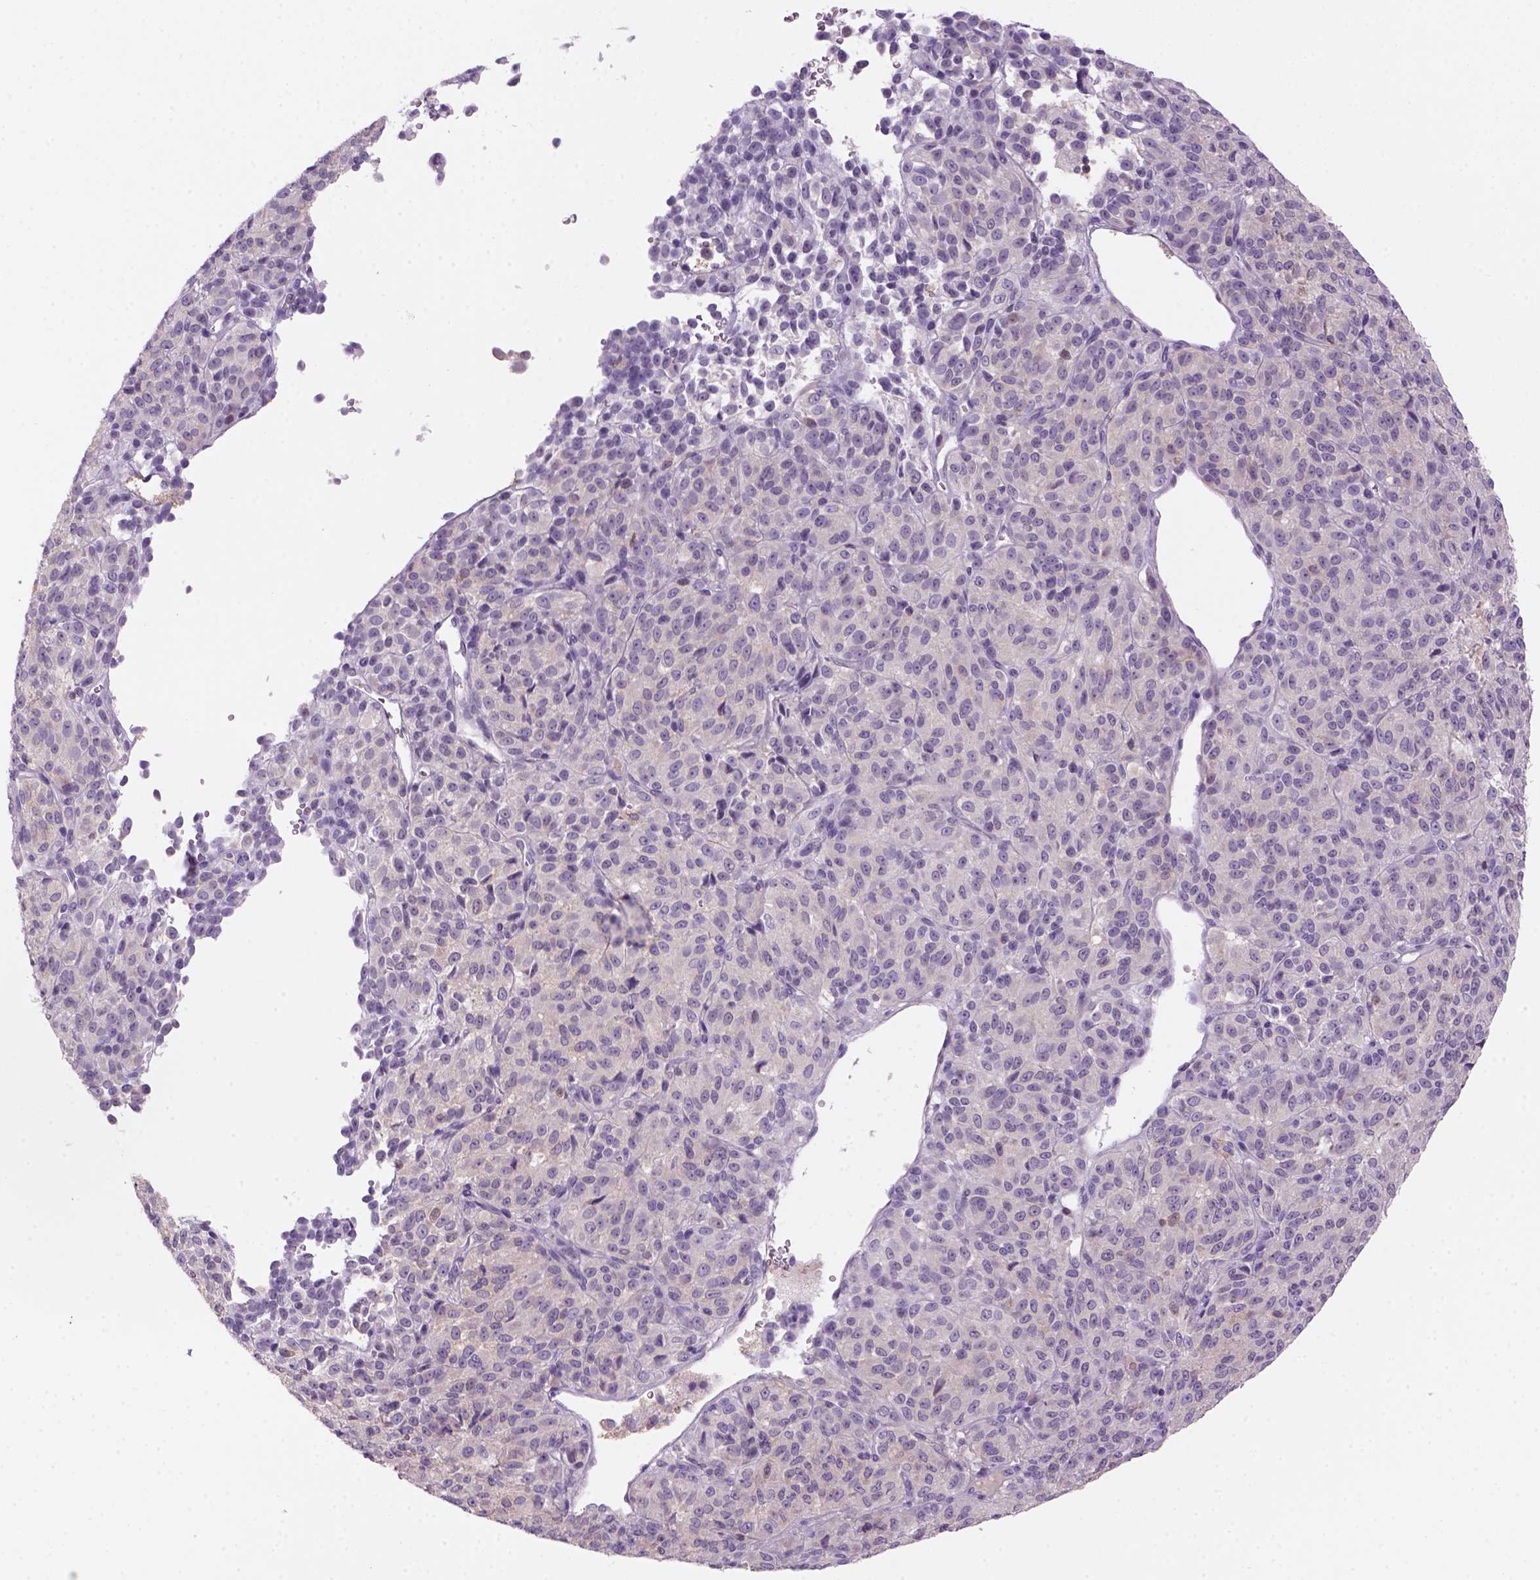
{"staining": {"intensity": "negative", "quantity": "none", "location": "none"}, "tissue": "melanoma", "cell_type": "Tumor cells", "image_type": "cancer", "snomed": [{"axis": "morphology", "description": "Malignant melanoma, Metastatic site"}, {"axis": "topography", "description": "Brain"}], "caption": "Tumor cells are negative for brown protein staining in malignant melanoma (metastatic site).", "gene": "GOT1", "patient": {"sex": "female", "age": 56}}